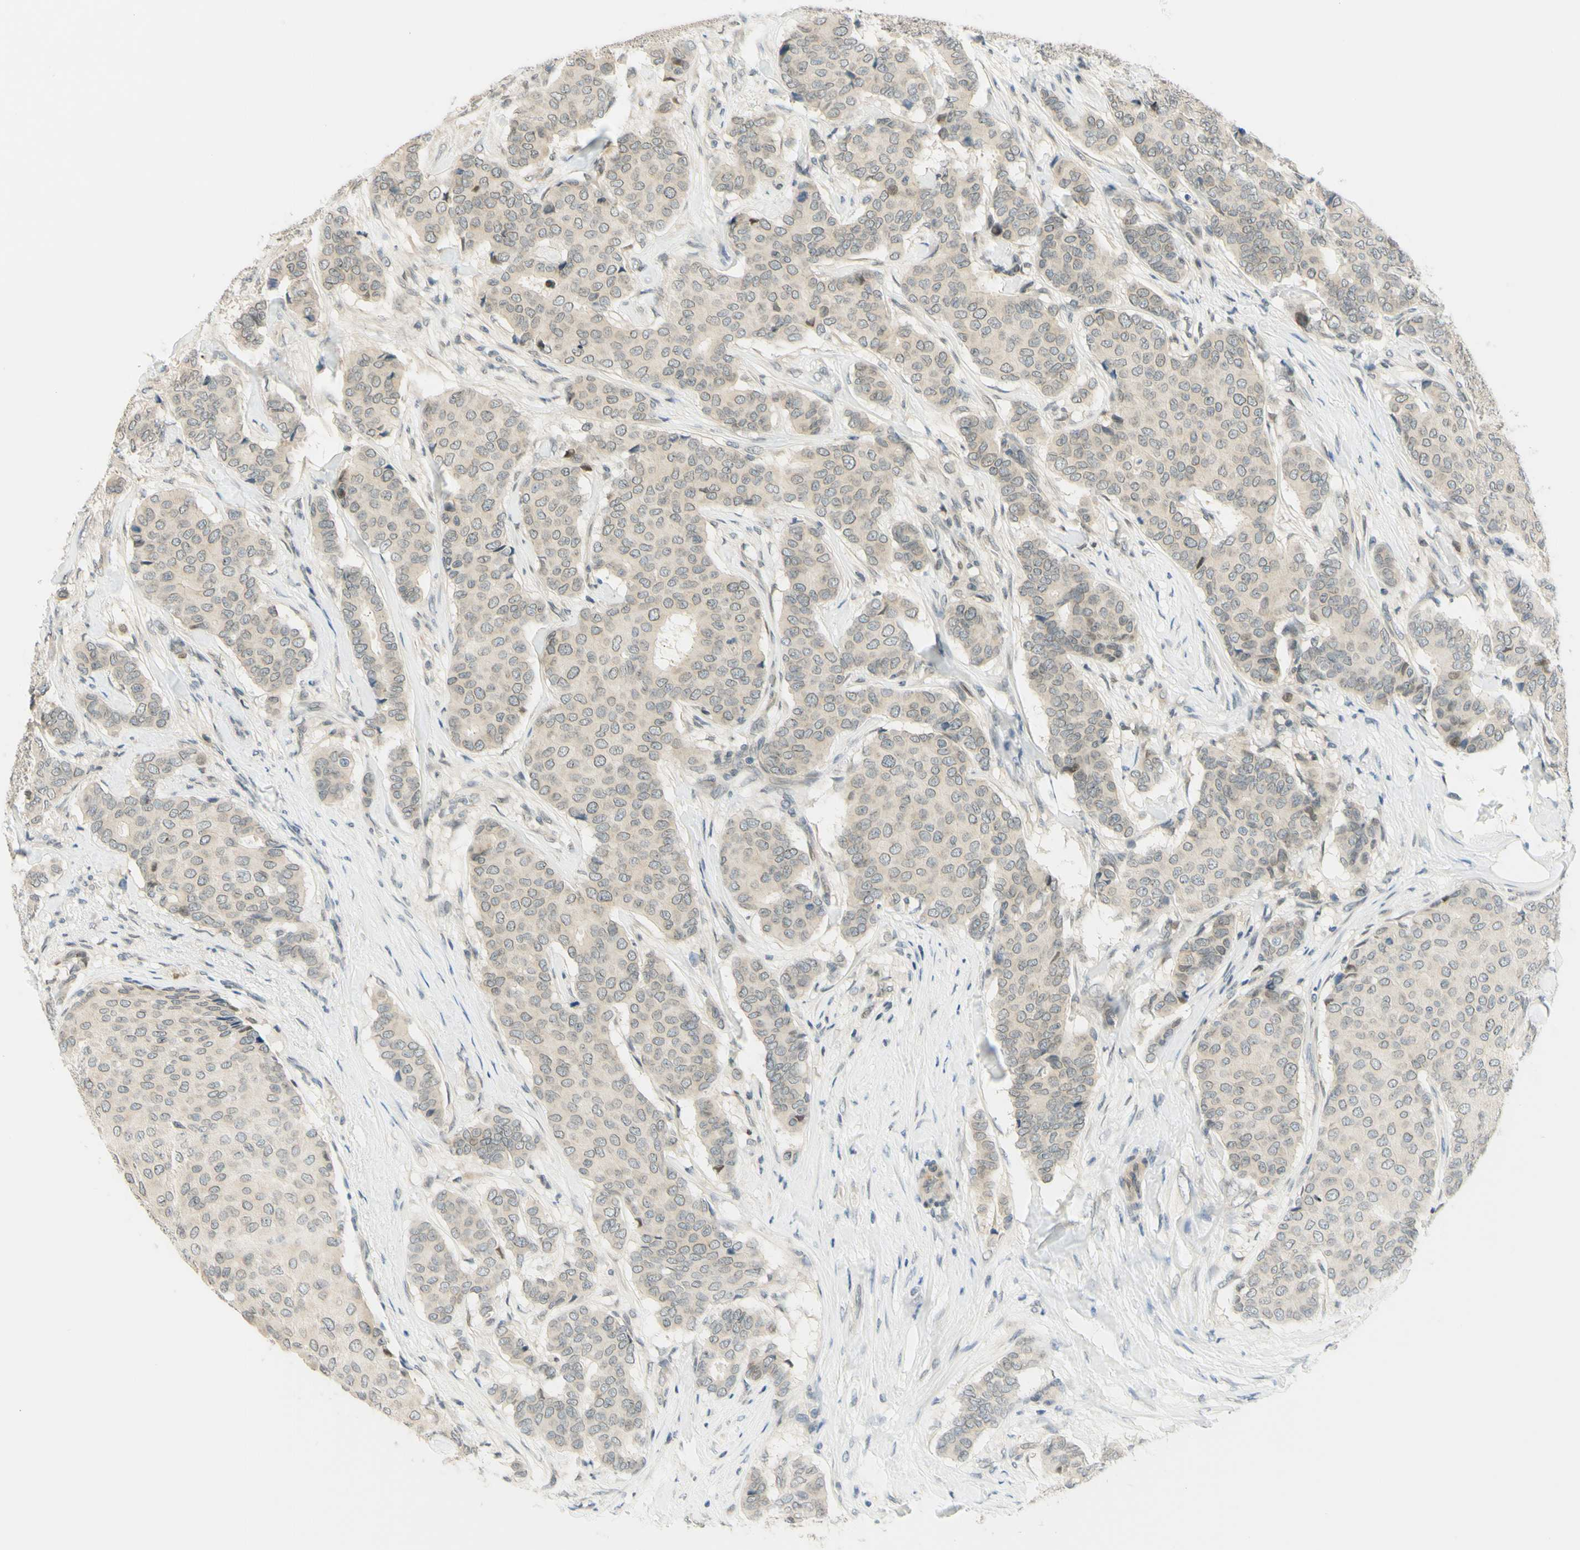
{"staining": {"intensity": "weak", "quantity": ">75%", "location": "cytoplasmic/membranous"}, "tissue": "breast cancer", "cell_type": "Tumor cells", "image_type": "cancer", "snomed": [{"axis": "morphology", "description": "Duct carcinoma"}, {"axis": "topography", "description": "Breast"}], "caption": "A low amount of weak cytoplasmic/membranous expression is seen in about >75% of tumor cells in infiltrating ductal carcinoma (breast) tissue. (DAB (3,3'-diaminobenzidine) = brown stain, brightfield microscopy at high magnification).", "gene": "C2CD2L", "patient": {"sex": "female", "age": 75}}